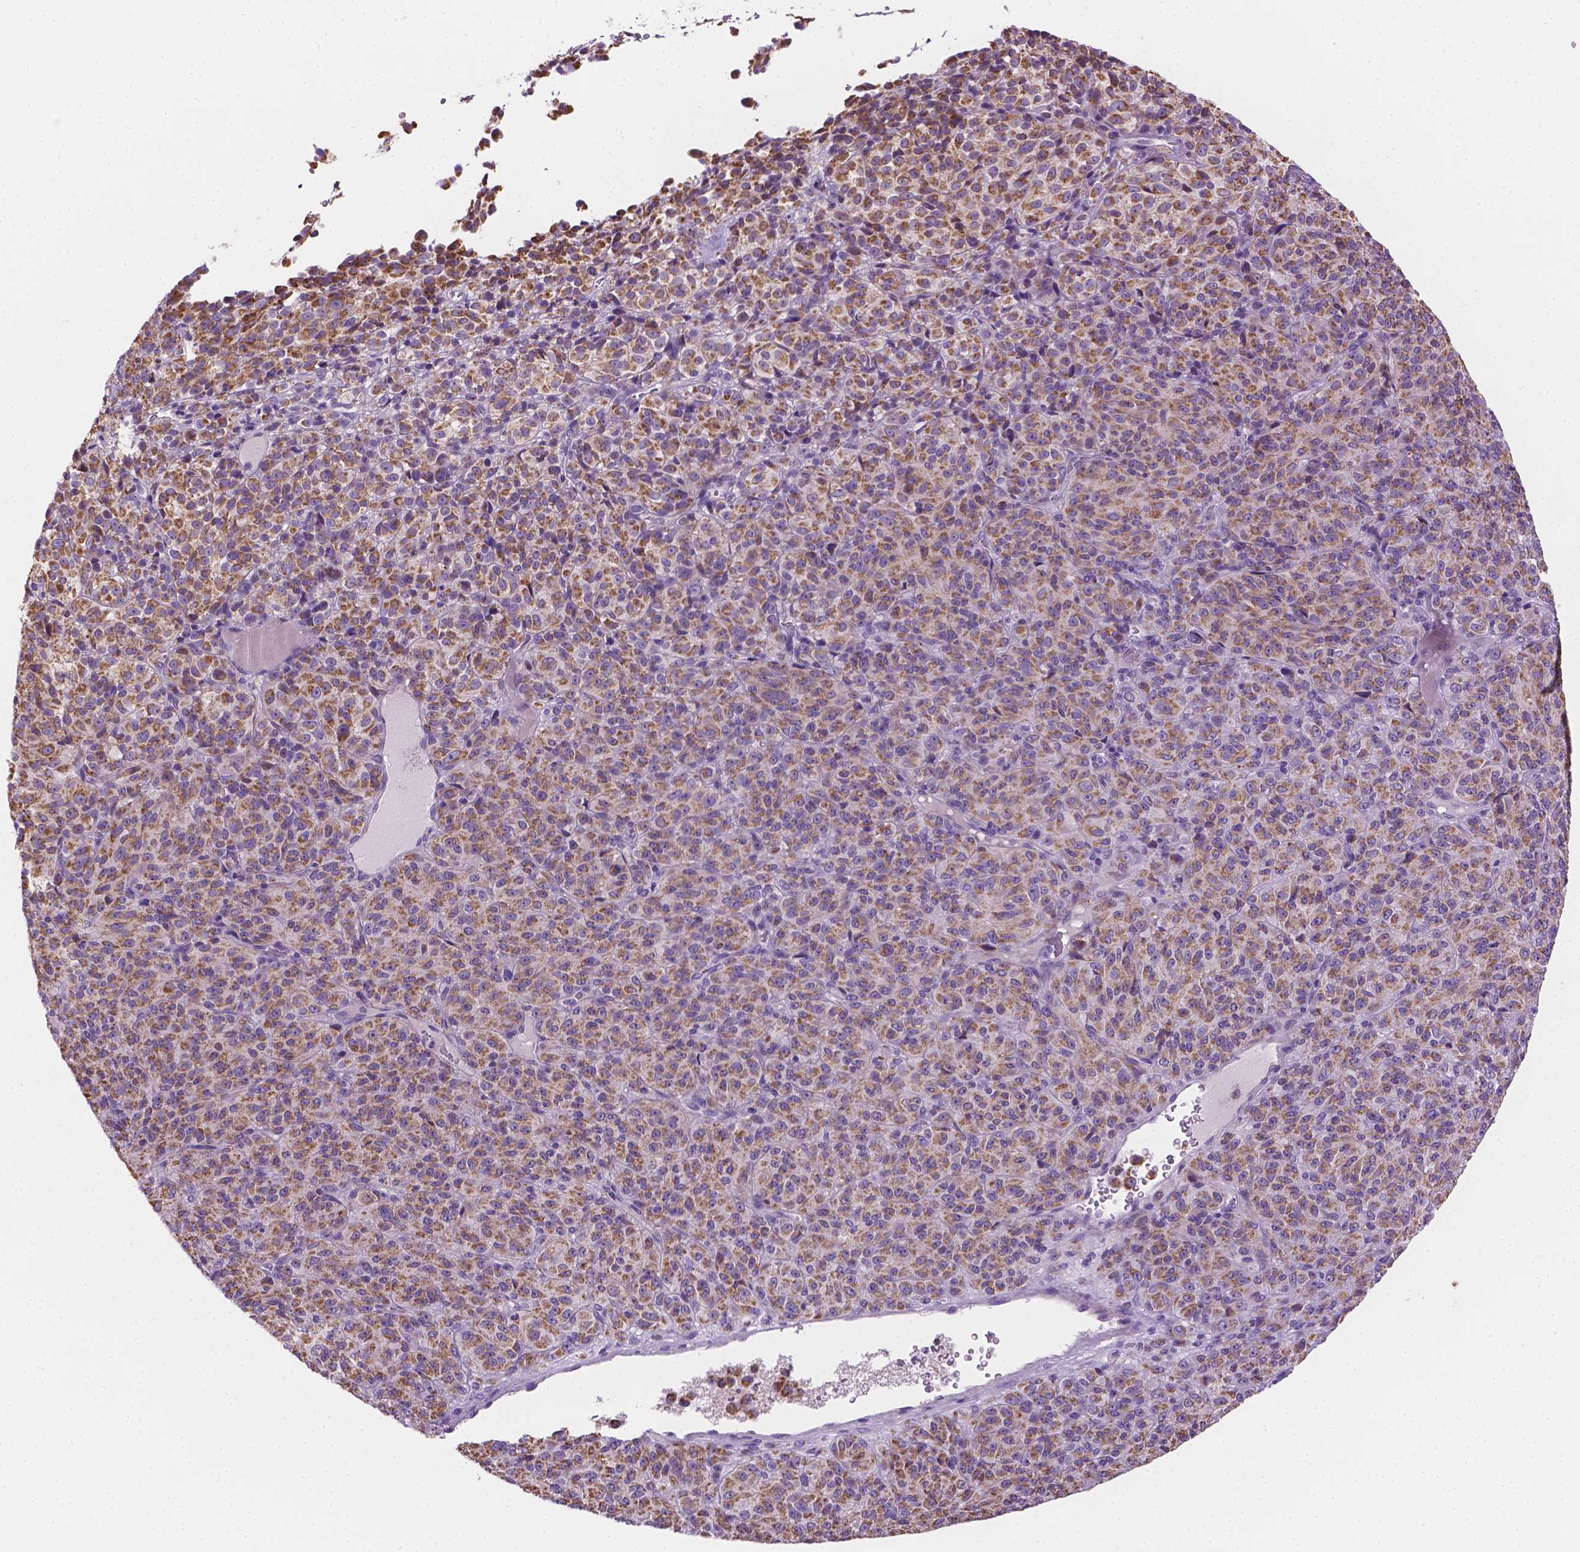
{"staining": {"intensity": "moderate", "quantity": ">75%", "location": "cytoplasmic/membranous"}, "tissue": "melanoma", "cell_type": "Tumor cells", "image_type": "cancer", "snomed": [{"axis": "morphology", "description": "Malignant melanoma, Metastatic site"}, {"axis": "topography", "description": "Brain"}], "caption": "Immunohistochemical staining of malignant melanoma (metastatic site) demonstrates medium levels of moderate cytoplasmic/membranous positivity in about >75% of tumor cells.", "gene": "CSPG5", "patient": {"sex": "female", "age": 56}}